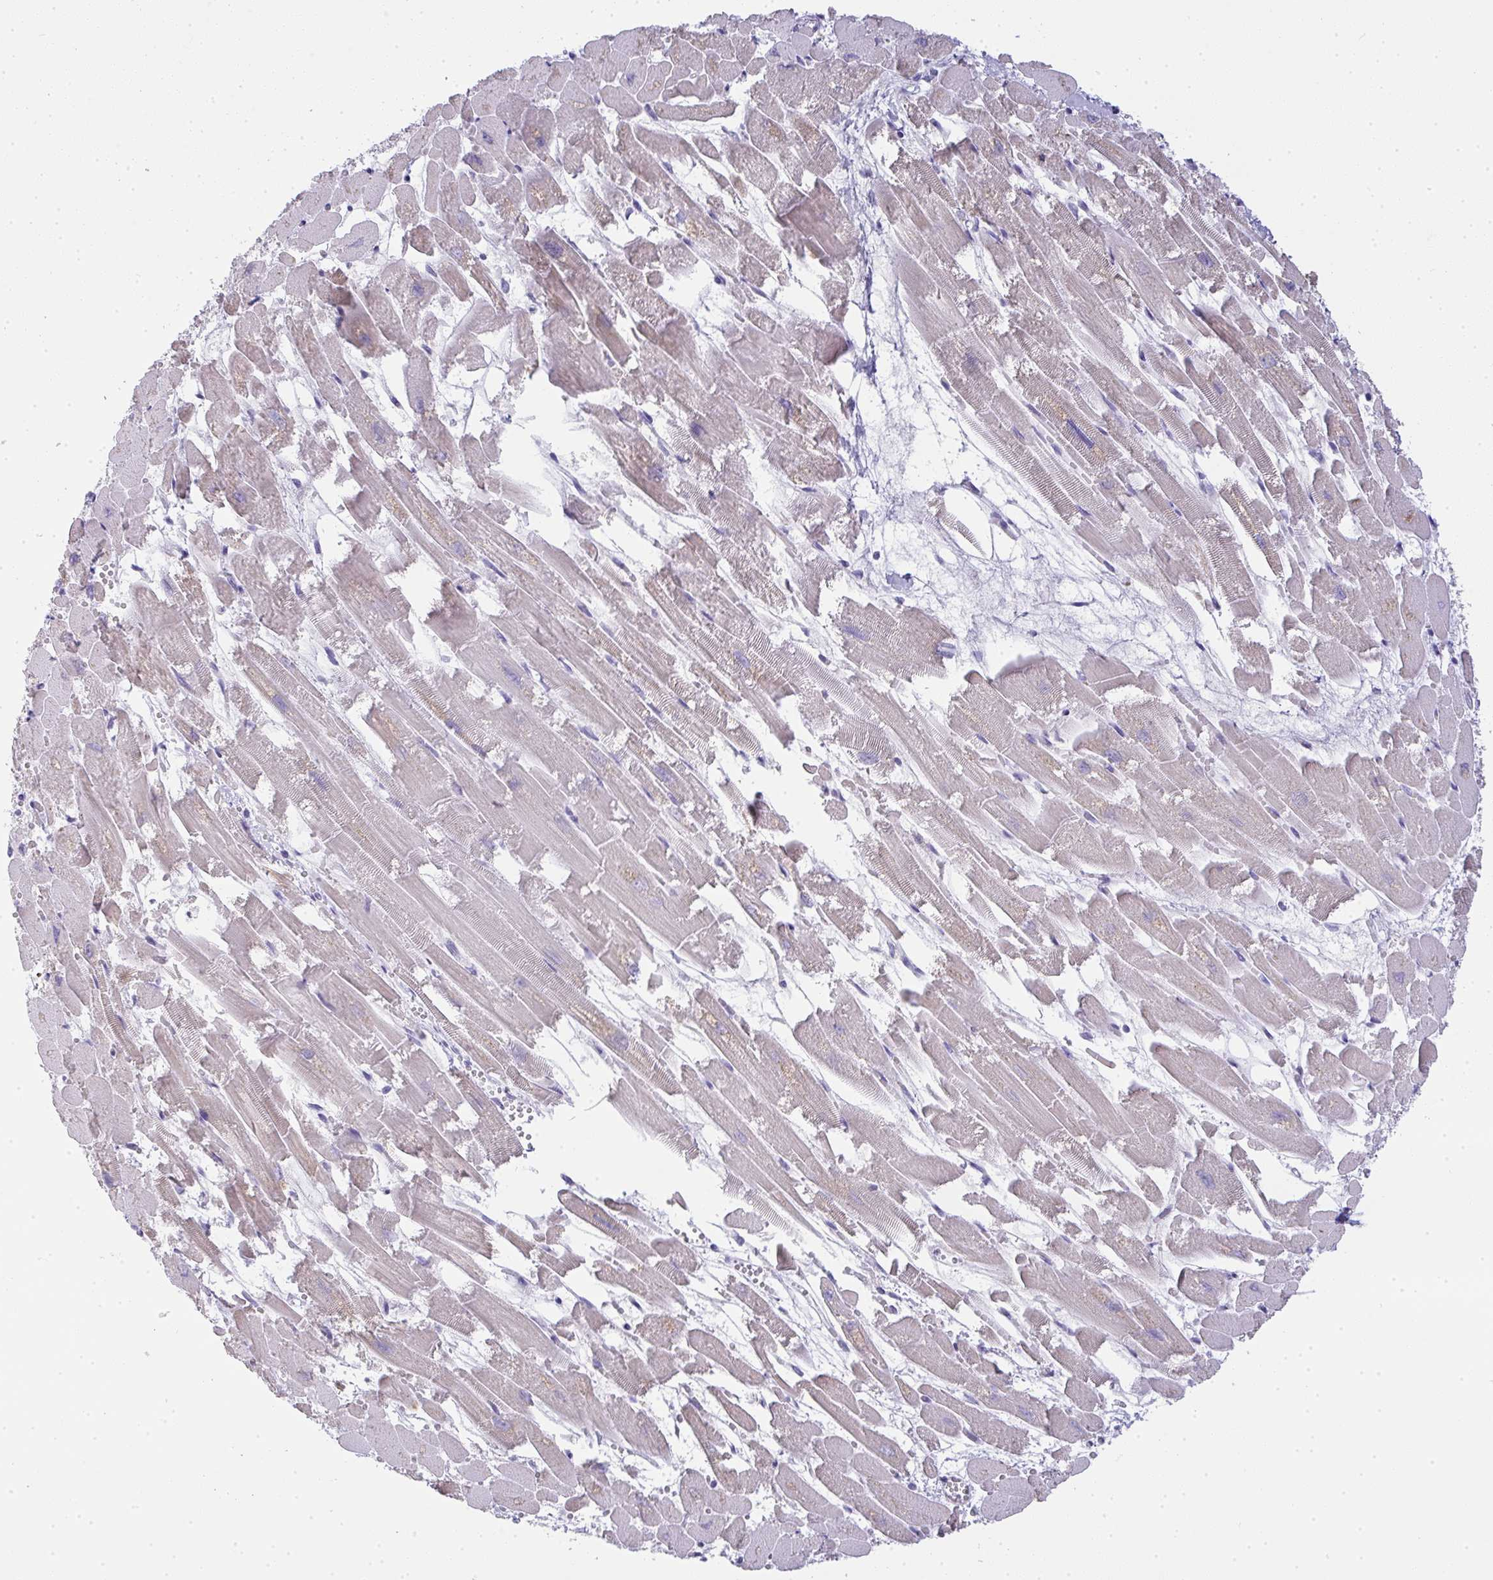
{"staining": {"intensity": "negative", "quantity": "none", "location": "none"}, "tissue": "heart muscle", "cell_type": "Cardiomyocytes", "image_type": "normal", "snomed": [{"axis": "morphology", "description": "Normal tissue, NOS"}, {"axis": "topography", "description": "Heart"}], "caption": "Immunohistochemistry micrograph of unremarkable heart muscle: heart muscle stained with DAB shows no significant protein expression in cardiomyocytes. Nuclei are stained in blue.", "gene": "GSDMB", "patient": {"sex": "female", "age": 52}}